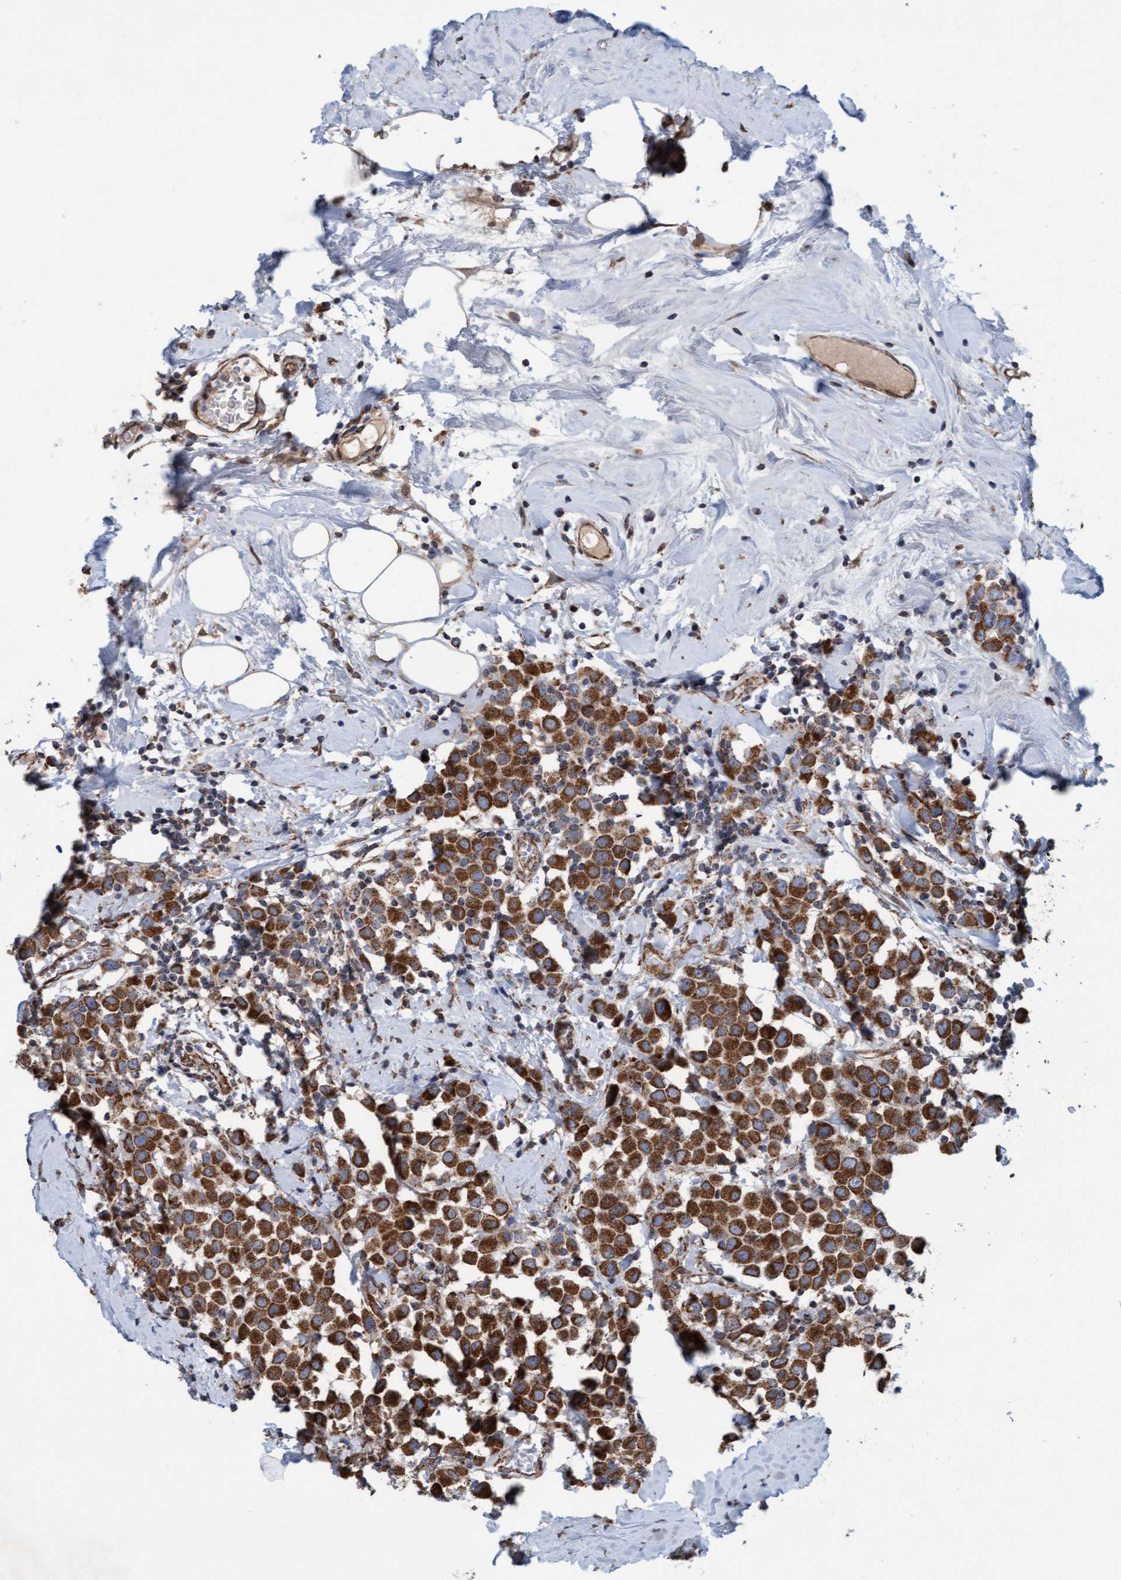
{"staining": {"intensity": "strong", "quantity": ">75%", "location": "cytoplasmic/membranous"}, "tissue": "breast cancer", "cell_type": "Tumor cells", "image_type": "cancer", "snomed": [{"axis": "morphology", "description": "Duct carcinoma"}, {"axis": "topography", "description": "Breast"}], "caption": "Intraductal carcinoma (breast) tissue demonstrates strong cytoplasmic/membranous expression in about >75% of tumor cells (Stains: DAB (3,3'-diaminobenzidine) in brown, nuclei in blue, Microscopy: brightfield microscopy at high magnification).", "gene": "MRPS23", "patient": {"sex": "female", "age": 61}}